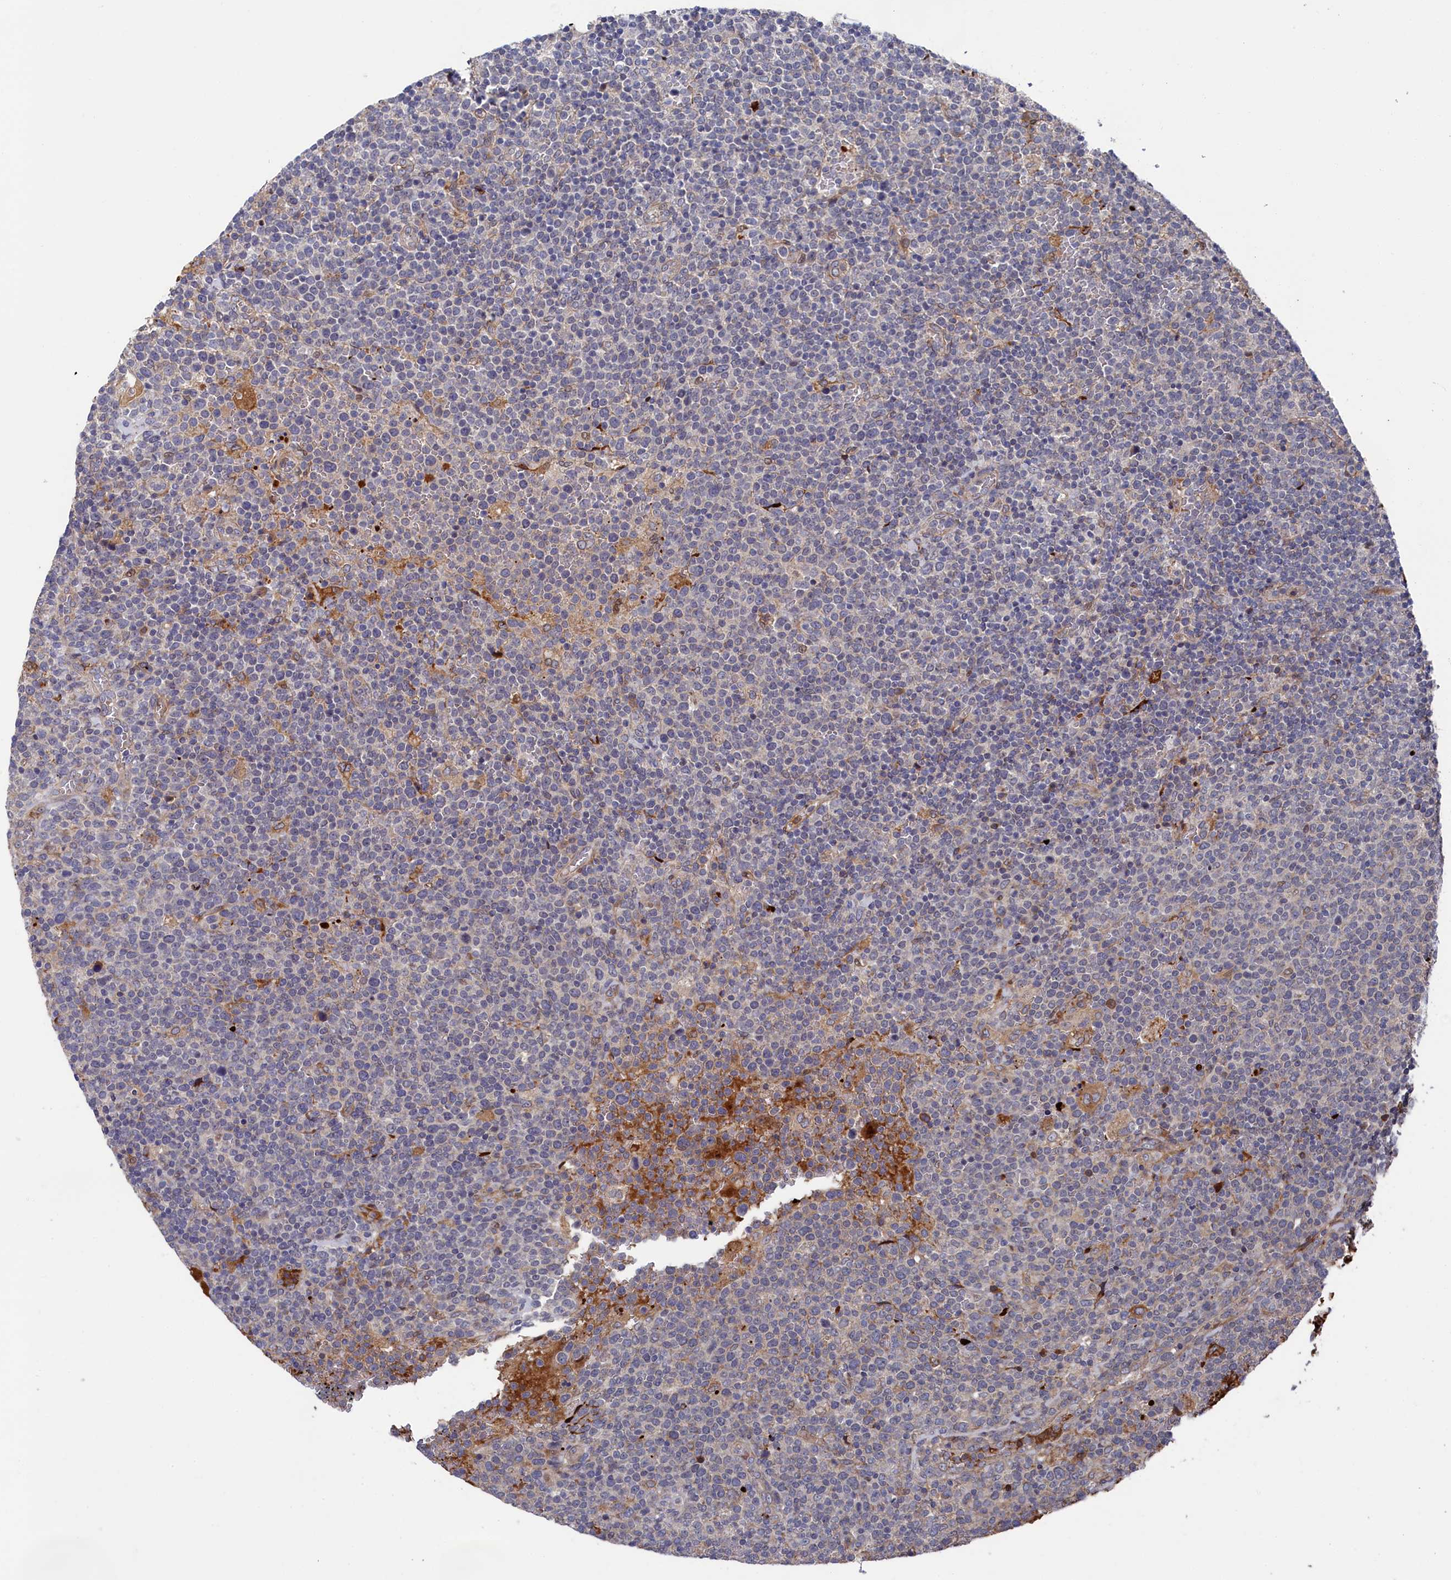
{"staining": {"intensity": "negative", "quantity": "none", "location": "none"}, "tissue": "lymphoma", "cell_type": "Tumor cells", "image_type": "cancer", "snomed": [{"axis": "morphology", "description": "Malignant lymphoma, non-Hodgkin's type, High grade"}, {"axis": "topography", "description": "Lymph node"}], "caption": "There is no significant positivity in tumor cells of lymphoma.", "gene": "ZNF891", "patient": {"sex": "male", "age": 61}}